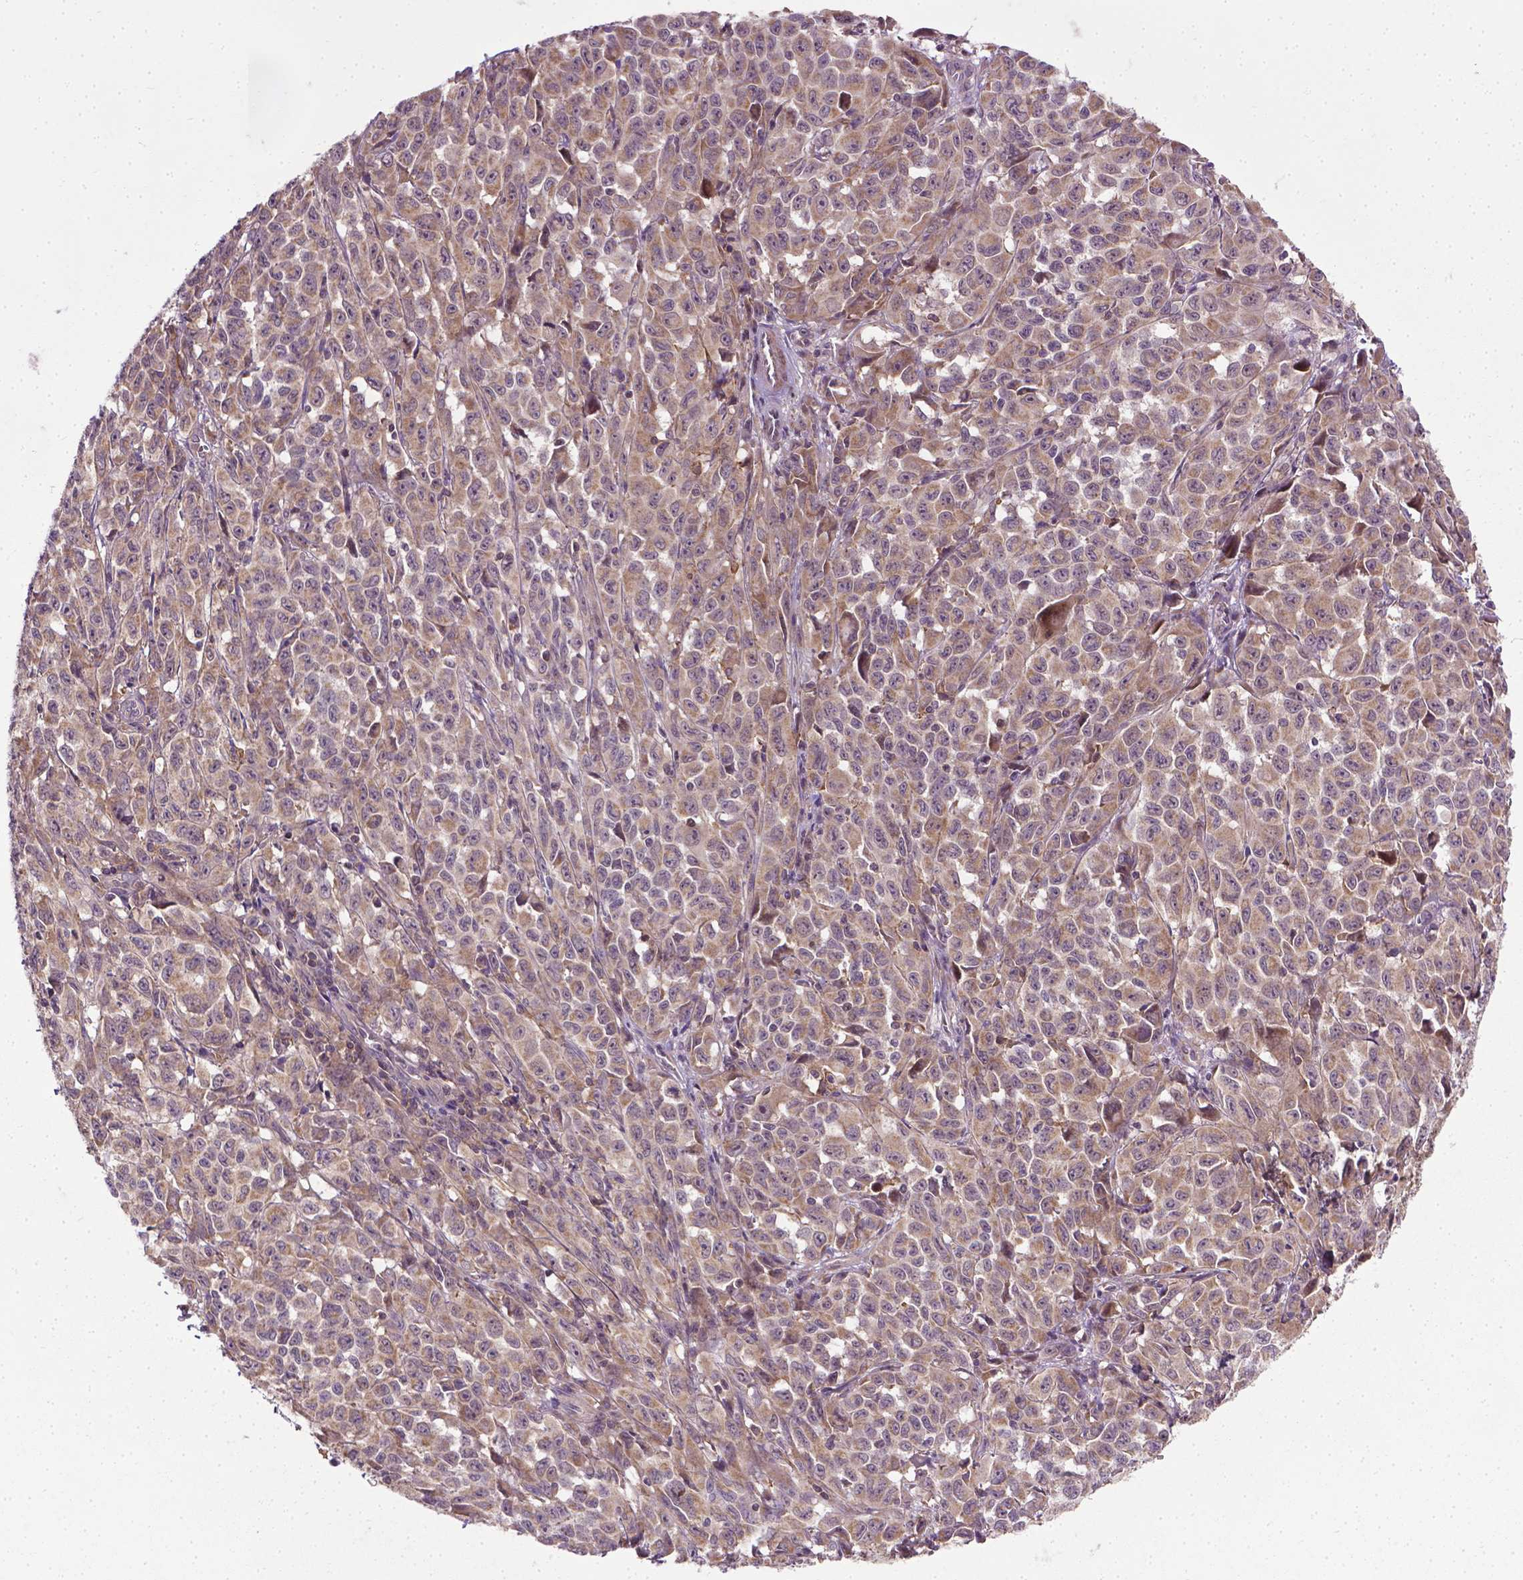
{"staining": {"intensity": "moderate", "quantity": ">75%", "location": "cytoplasmic/membranous"}, "tissue": "melanoma", "cell_type": "Tumor cells", "image_type": "cancer", "snomed": [{"axis": "morphology", "description": "Malignant melanoma, NOS"}, {"axis": "topography", "description": "Vulva, labia, clitoris and Bartholin´s gland, NO"}], "caption": "Immunohistochemistry (IHC) staining of malignant melanoma, which displays medium levels of moderate cytoplasmic/membranous positivity in about >75% of tumor cells indicating moderate cytoplasmic/membranous protein positivity. The staining was performed using DAB (brown) for protein detection and nuclei were counterstained in hematoxylin (blue).", "gene": "PRAG1", "patient": {"sex": "female", "age": 75}}